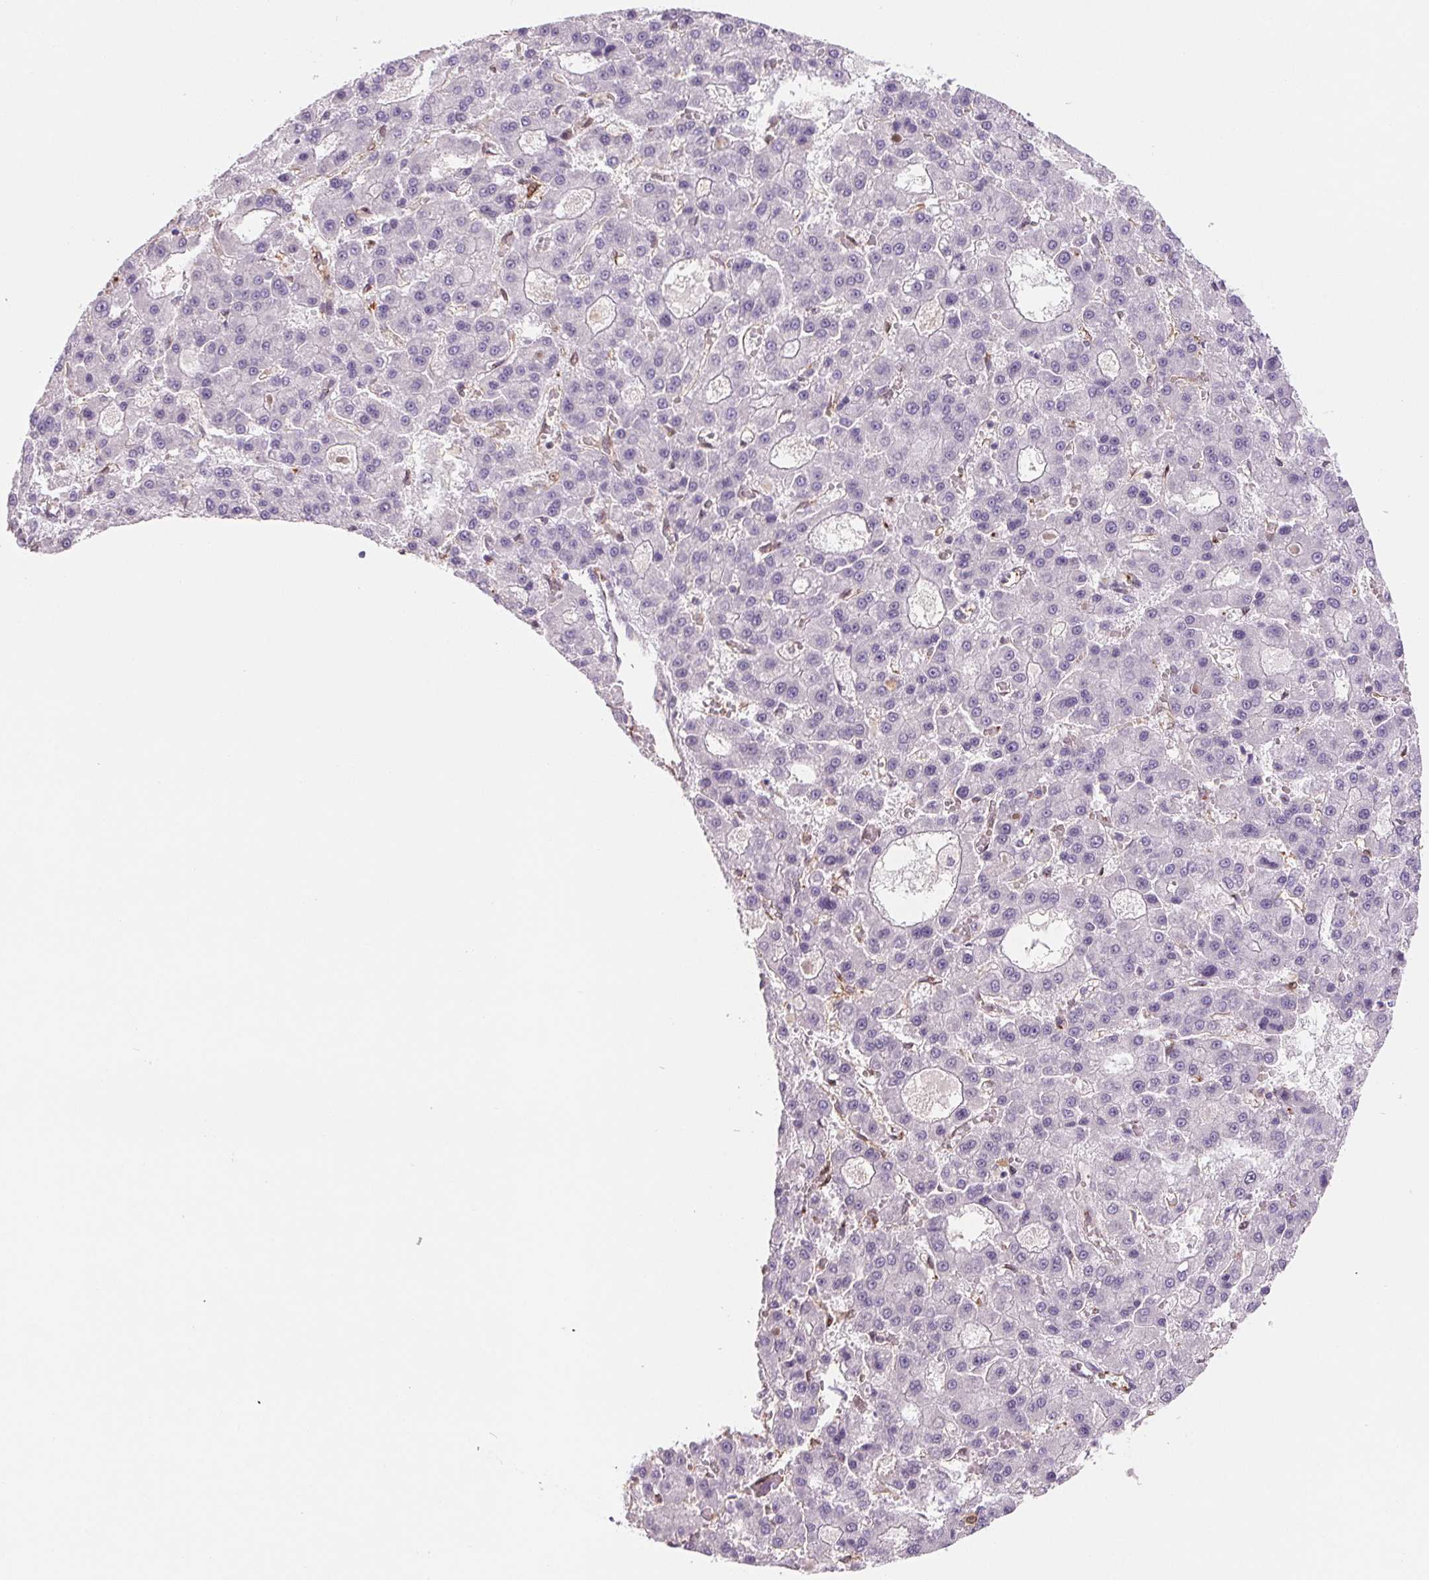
{"staining": {"intensity": "negative", "quantity": "none", "location": "none"}, "tissue": "liver cancer", "cell_type": "Tumor cells", "image_type": "cancer", "snomed": [{"axis": "morphology", "description": "Carcinoma, Hepatocellular, NOS"}, {"axis": "topography", "description": "Liver"}], "caption": "Immunohistochemistry (IHC) histopathology image of neoplastic tissue: human hepatocellular carcinoma (liver) stained with DAB (3,3'-diaminobenzidine) reveals no significant protein expression in tumor cells.", "gene": "ANKRD13B", "patient": {"sex": "male", "age": 70}}